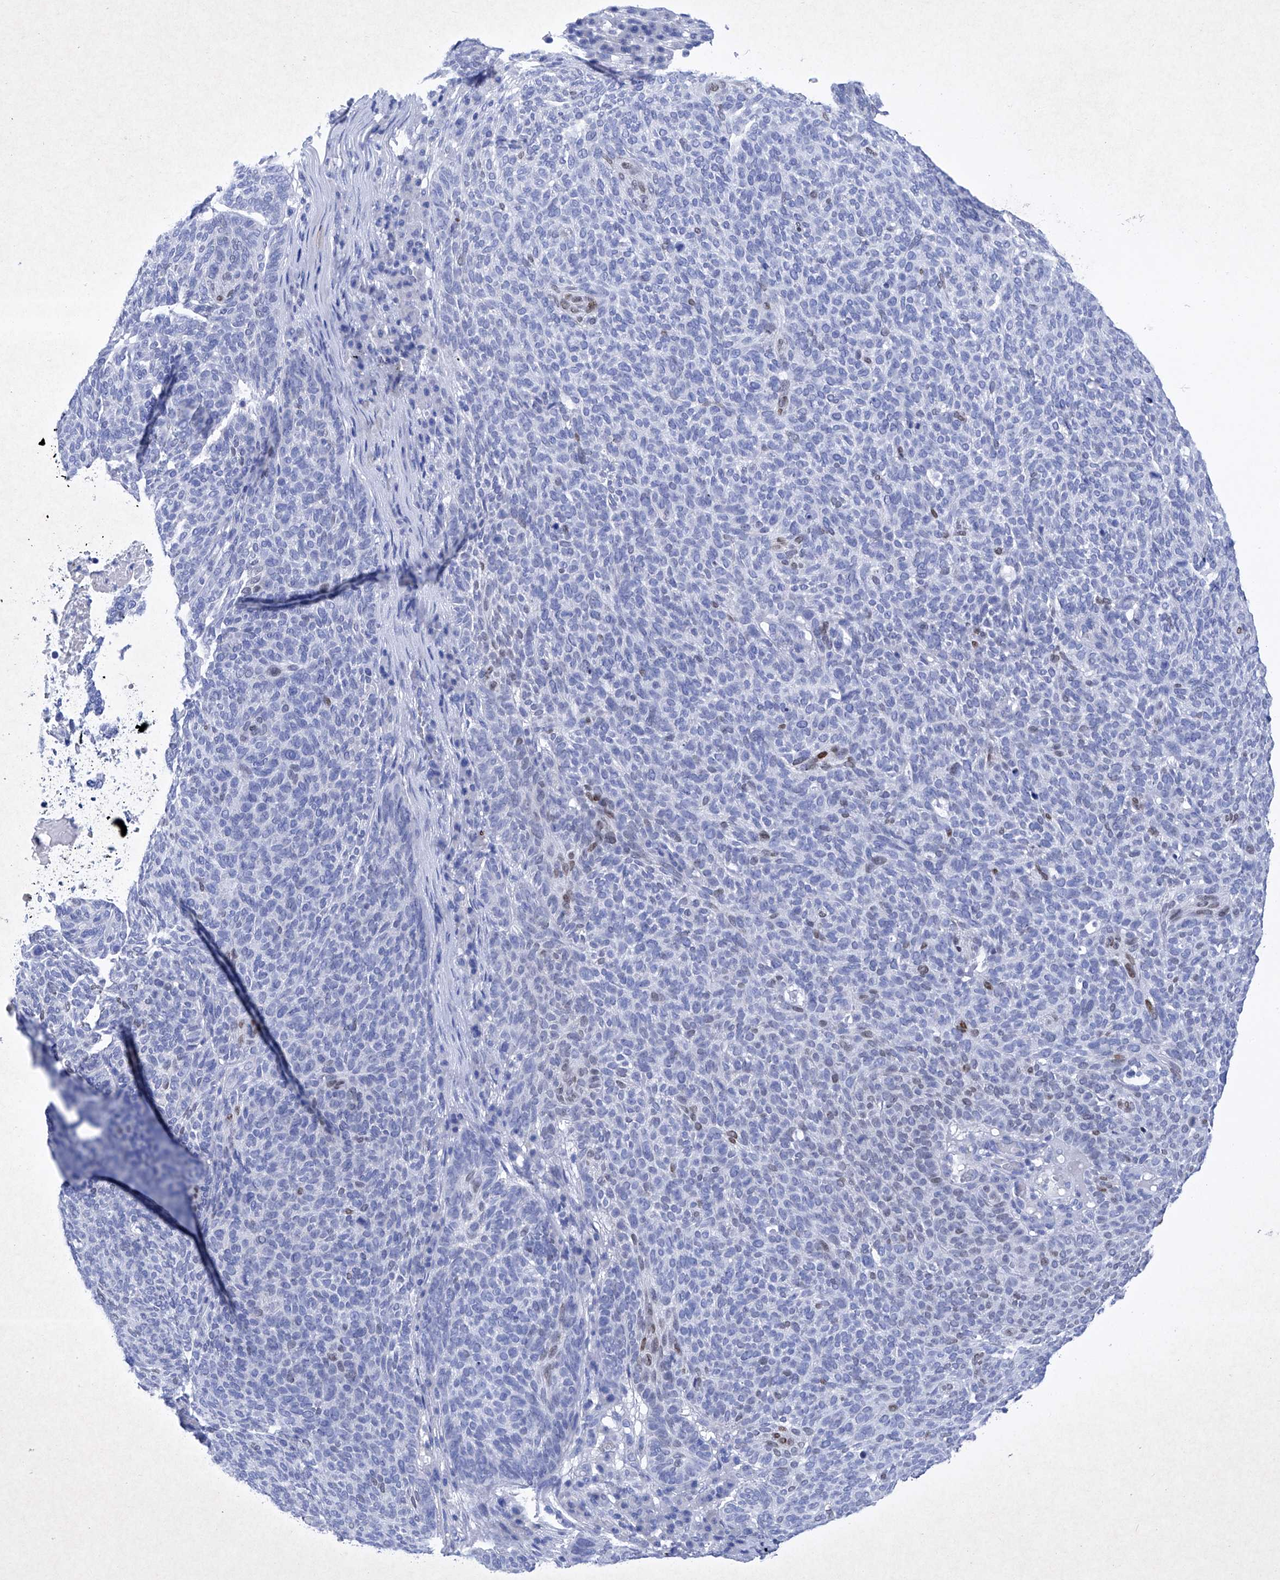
{"staining": {"intensity": "moderate", "quantity": "<25%", "location": "nuclear"}, "tissue": "skin cancer", "cell_type": "Tumor cells", "image_type": "cancer", "snomed": [{"axis": "morphology", "description": "Squamous cell carcinoma, NOS"}, {"axis": "topography", "description": "Skin"}], "caption": "This is an image of IHC staining of skin cancer, which shows moderate expression in the nuclear of tumor cells.", "gene": "BARX2", "patient": {"sex": "female", "age": 90}}